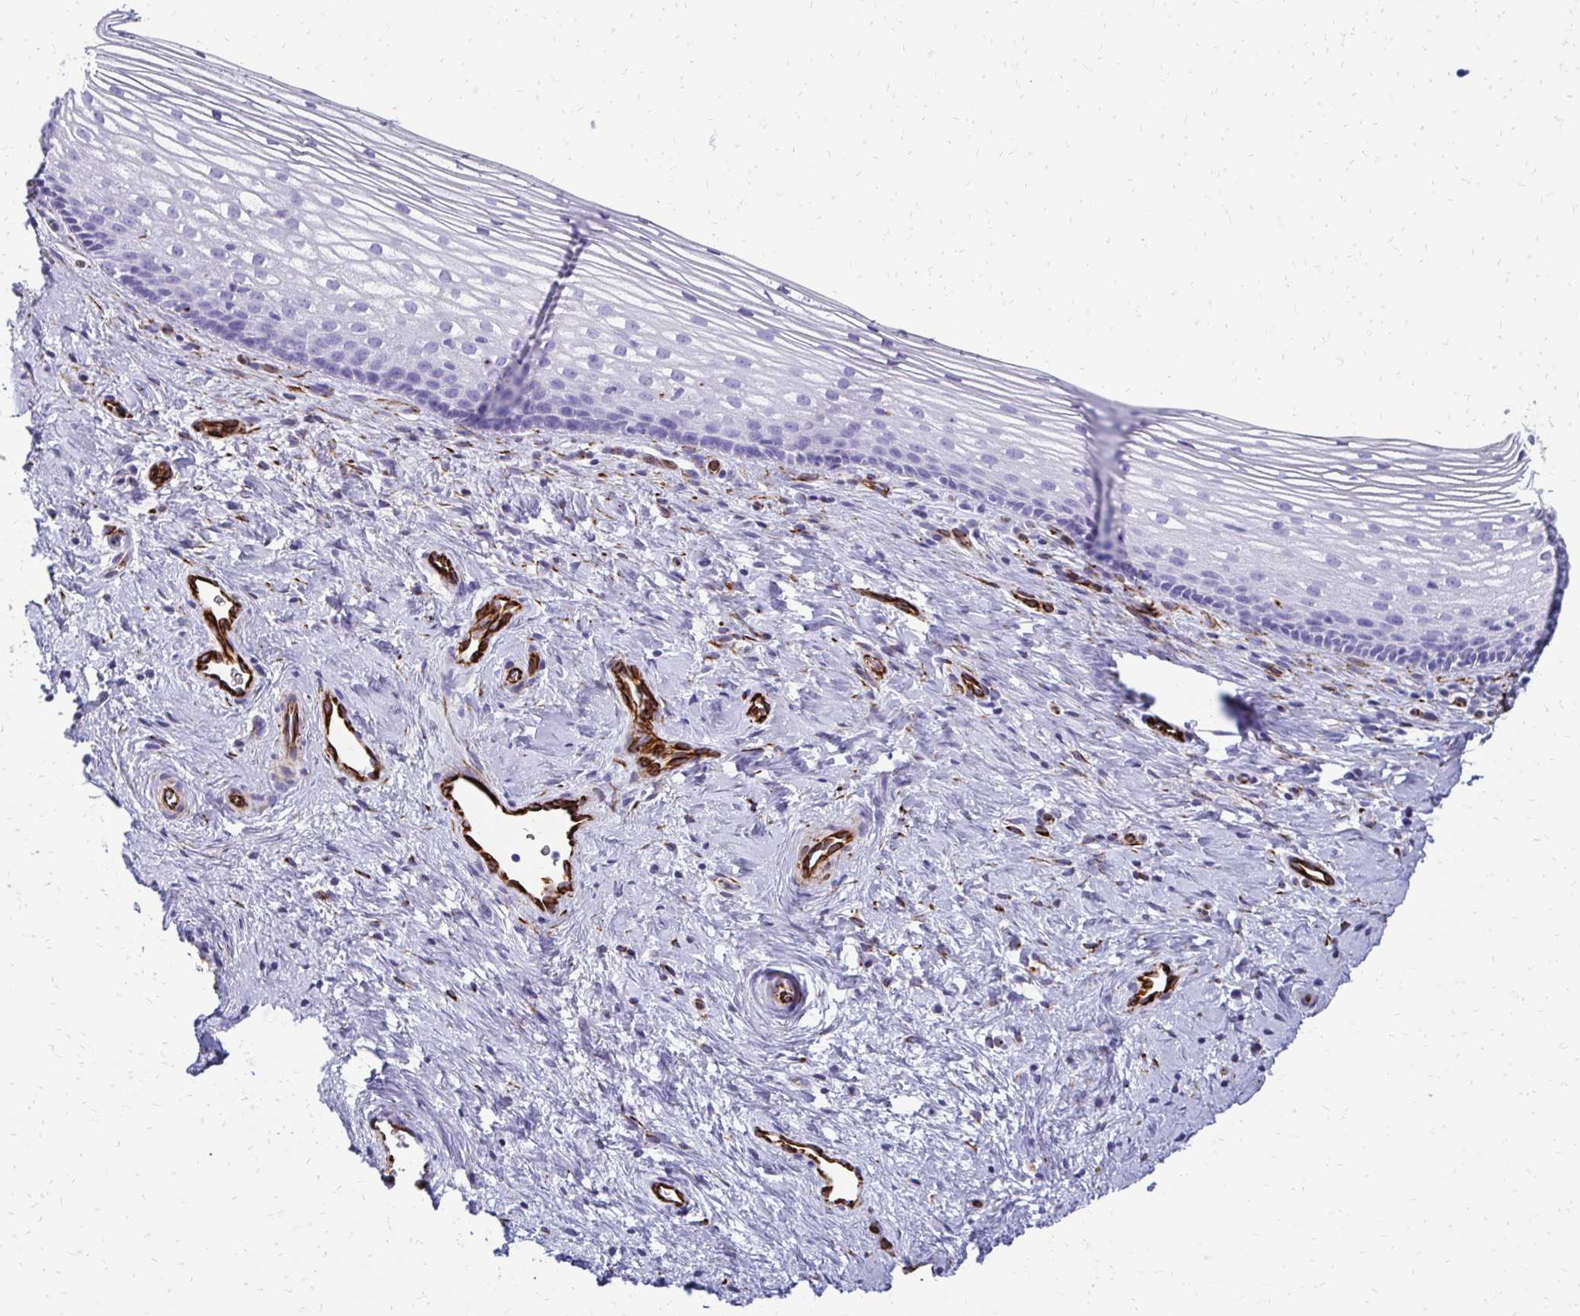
{"staining": {"intensity": "negative", "quantity": "none", "location": "none"}, "tissue": "vagina", "cell_type": "Squamous epithelial cells", "image_type": "normal", "snomed": [{"axis": "morphology", "description": "Normal tissue, NOS"}, {"axis": "topography", "description": "Vagina"}], "caption": "Protein analysis of normal vagina shows no significant expression in squamous epithelial cells.", "gene": "TMEM54", "patient": {"sex": "female", "age": 51}}